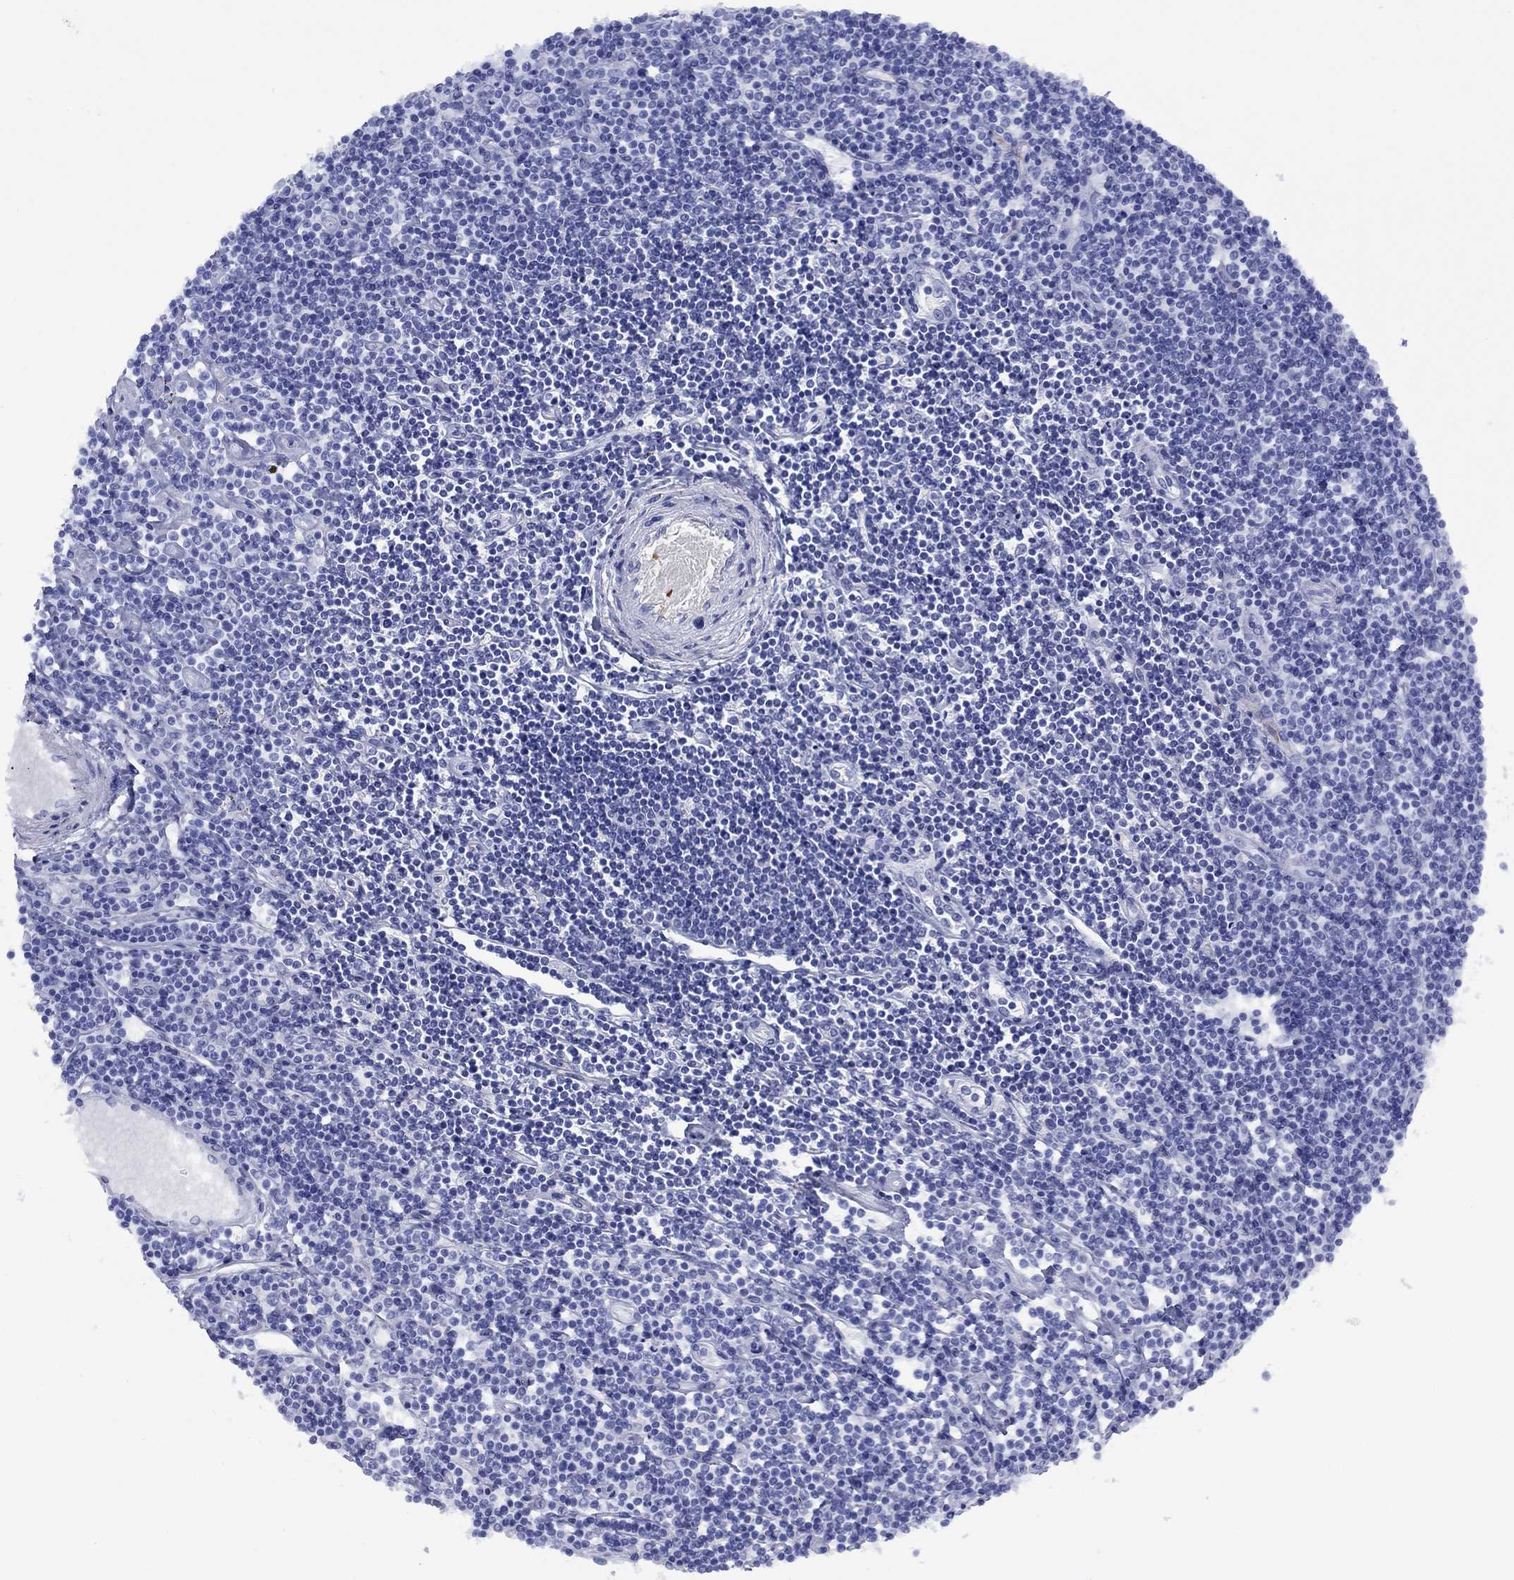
{"staining": {"intensity": "negative", "quantity": "none", "location": "none"}, "tissue": "lymphoma", "cell_type": "Tumor cells", "image_type": "cancer", "snomed": [{"axis": "morphology", "description": "Hodgkin's disease, NOS"}, {"axis": "topography", "description": "Lymph node"}], "caption": "Tumor cells show no significant protein staining in lymphoma.", "gene": "ROM1", "patient": {"sex": "male", "age": 40}}